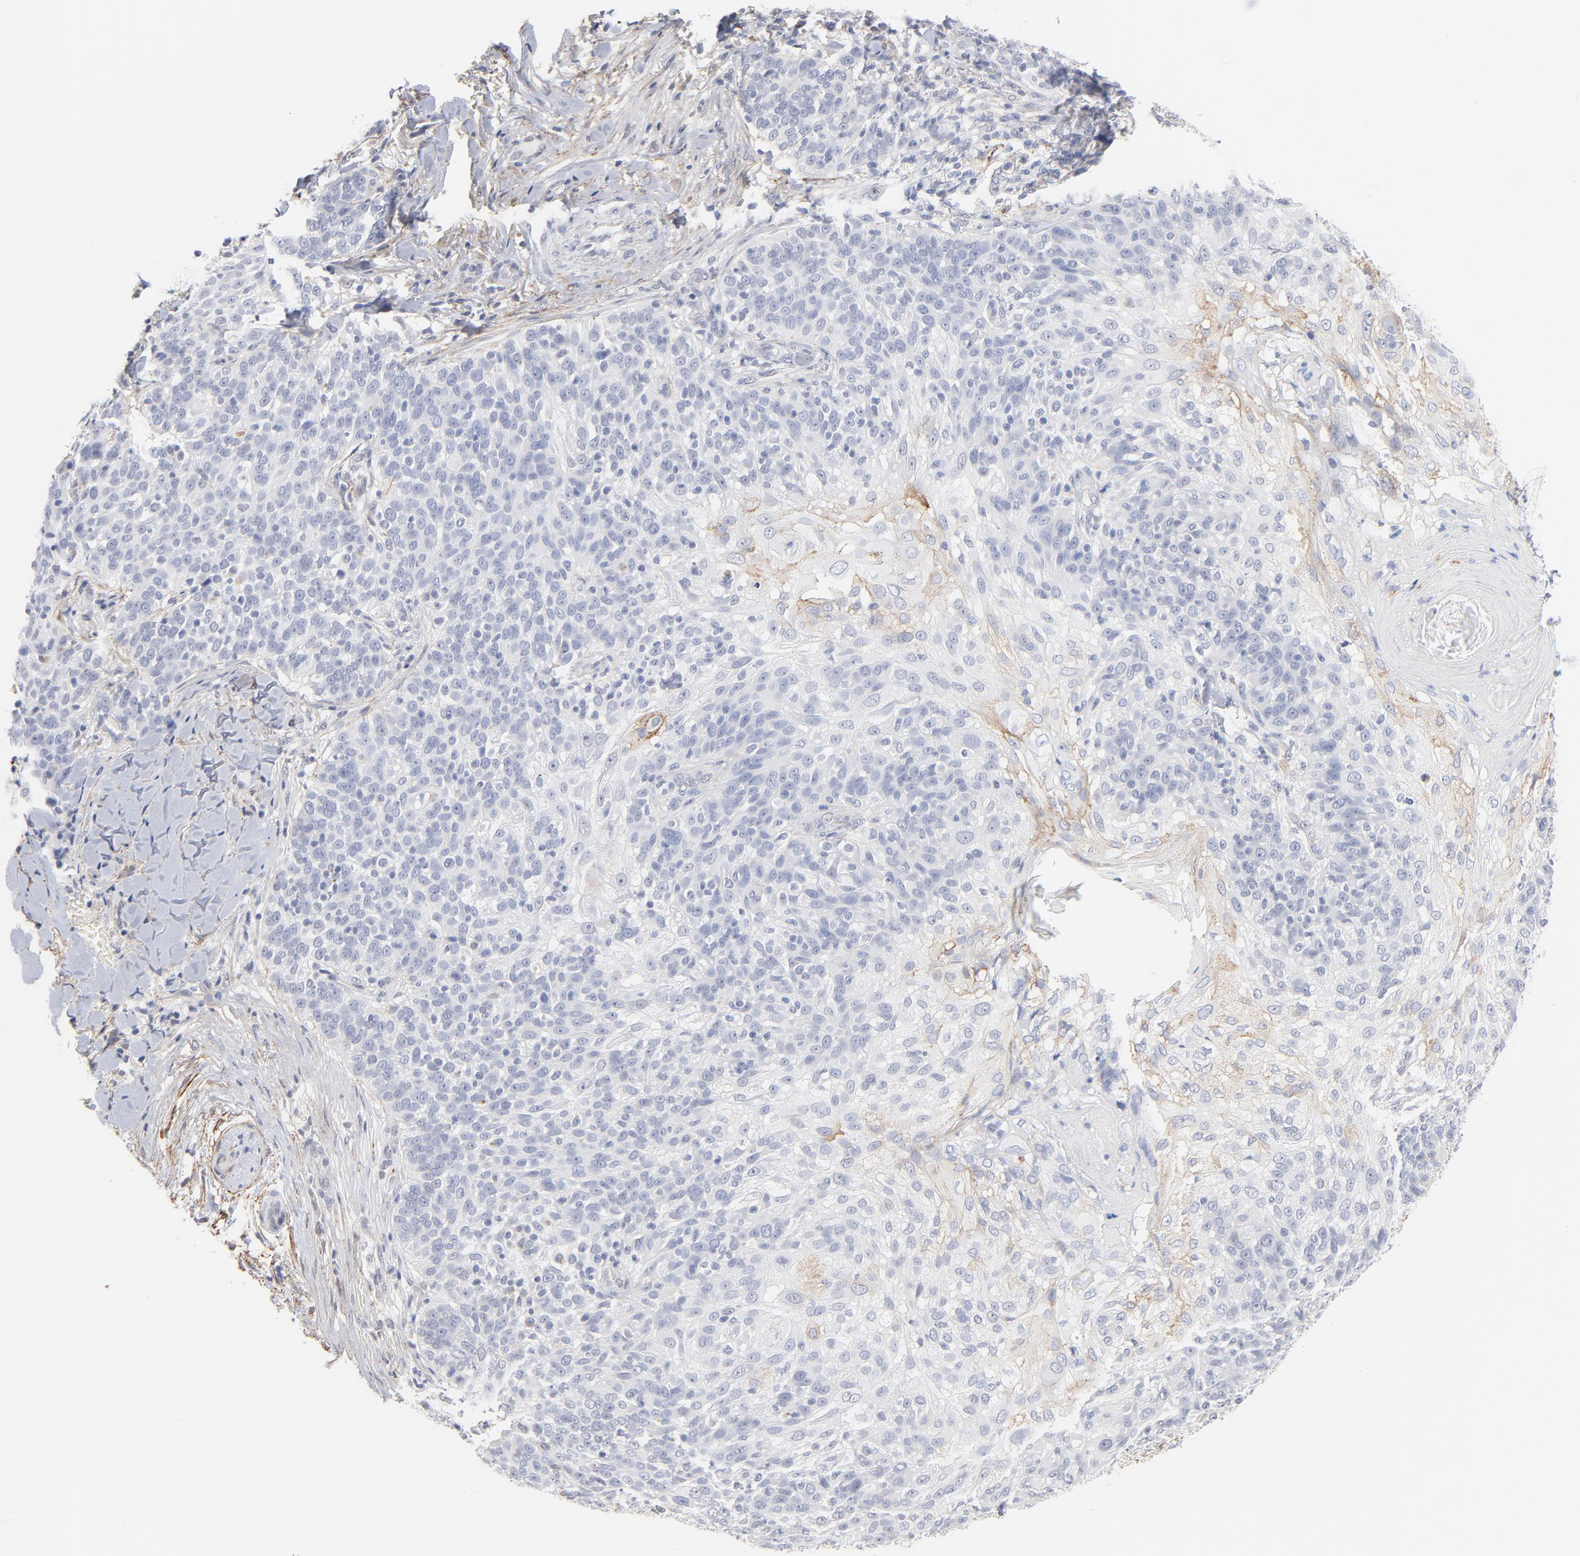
{"staining": {"intensity": "negative", "quantity": "none", "location": "none"}, "tissue": "skin cancer", "cell_type": "Tumor cells", "image_type": "cancer", "snomed": [{"axis": "morphology", "description": "Normal tissue, NOS"}, {"axis": "morphology", "description": "Squamous cell carcinoma, NOS"}, {"axis": "topography", "description": "Skin"}], "caption": "Immunohistochemical staining of skin squamous cell carcinoma demonstrates no significant positivity in tumor cells. The staining was performed using DAB to visualize the protein expression in brown, while the nuclei were stained in blue with hematoxylin (Magnification: 20x).", "gene": "LTBP2", "patient": {"sex": "female", "age": 83}}